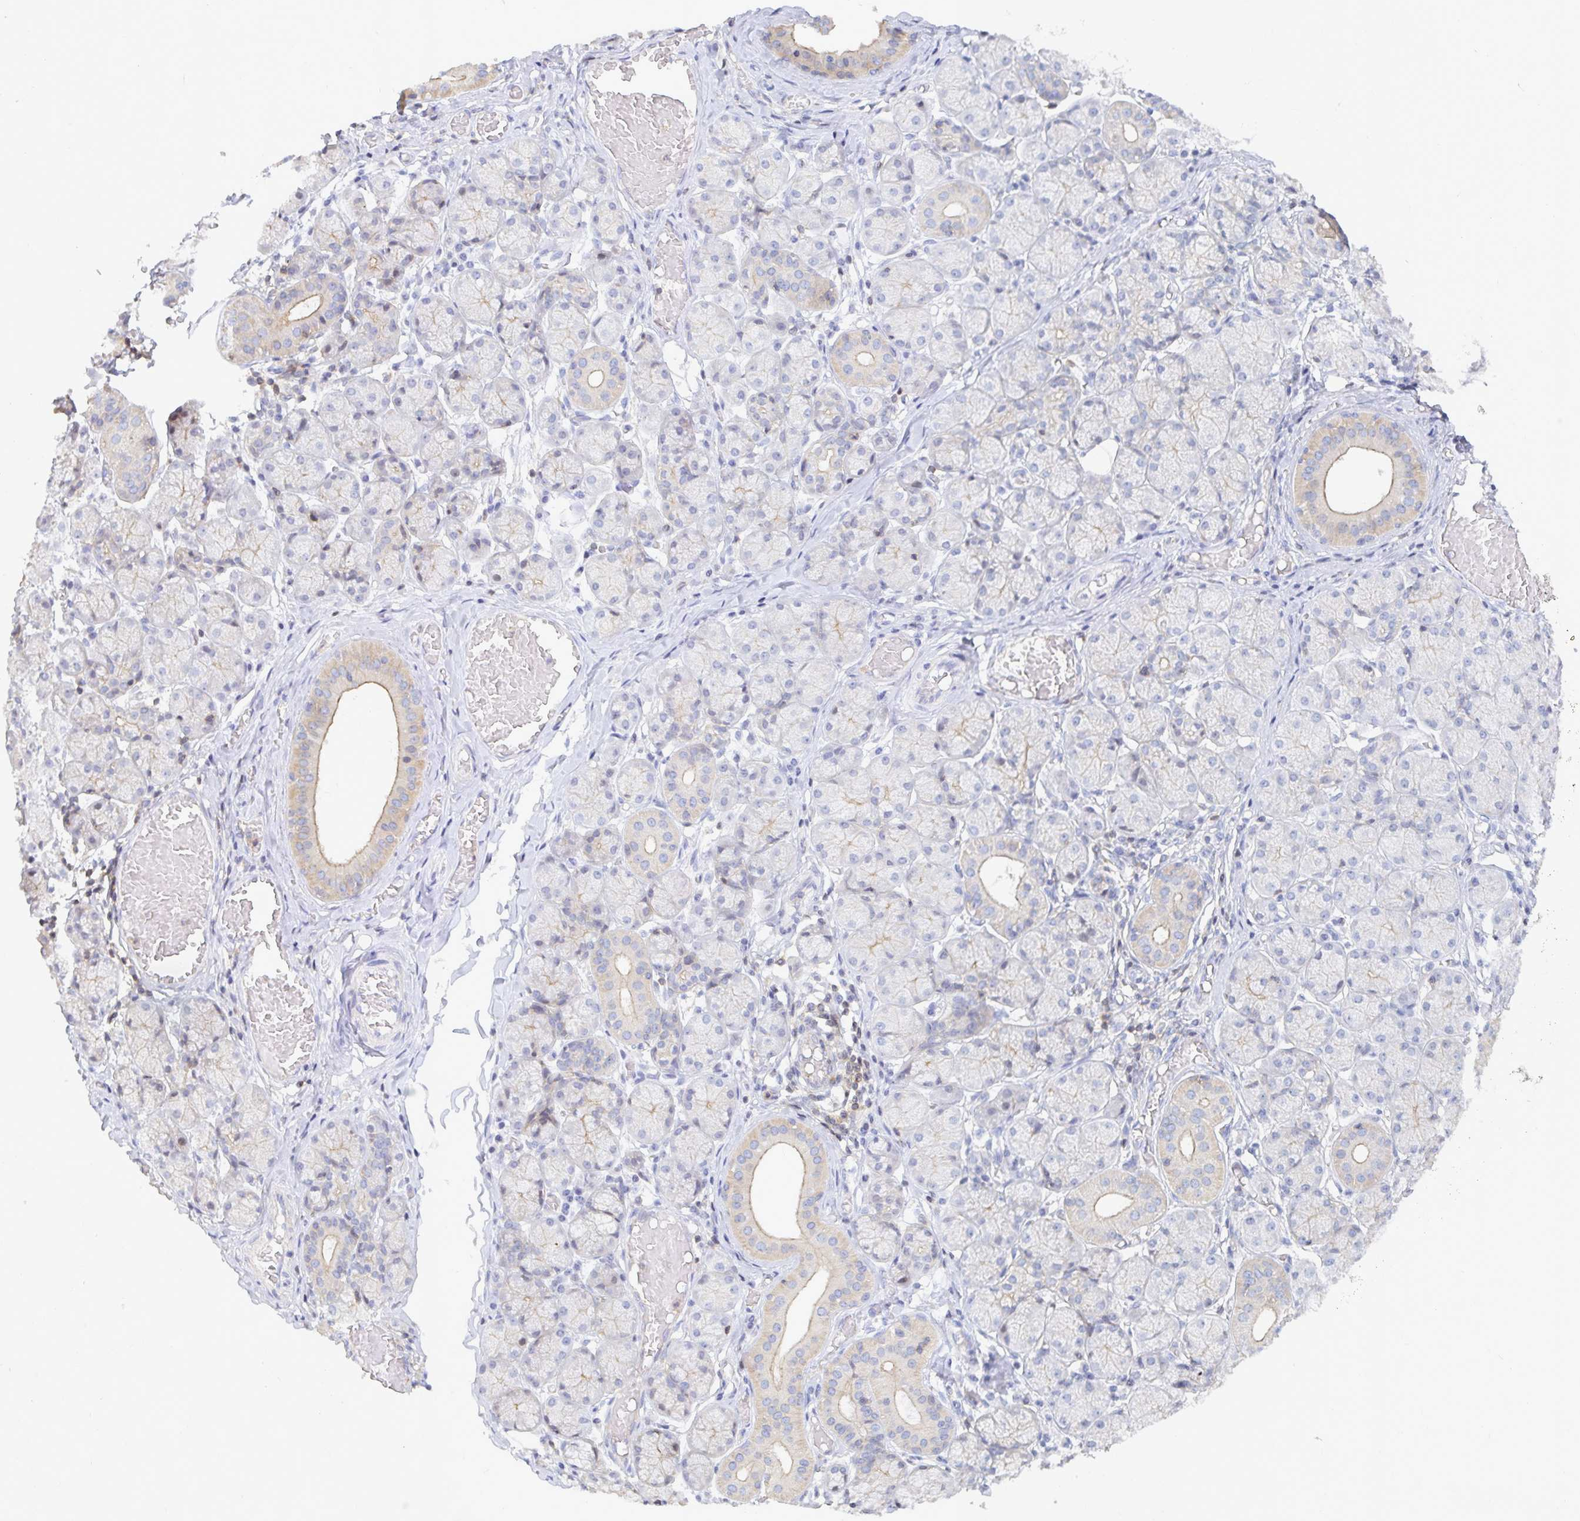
{"staining": {"intensity": "weak", "quantity": "<25%", "location": "cytoplasmic/membranous"}, "tissue": "salivary gland", "cell_type": "Glandular cells", "image_type": "normal", "snomed": [{"axis": "morphology", "description": "Normal tissue, NOS"}, {"axis": "topography", "description": "Salivary gland"}], "caption": "IHC of normal salivary gland demonstrates no staining in glandular cells. Brightfield microscopy of immunohistochemistry stained with DAB (brown) and hematoxylin (blue), captured at high magnification.", "gene": "PIK3CD", "patient": {"sex": "female", "age": 24}}